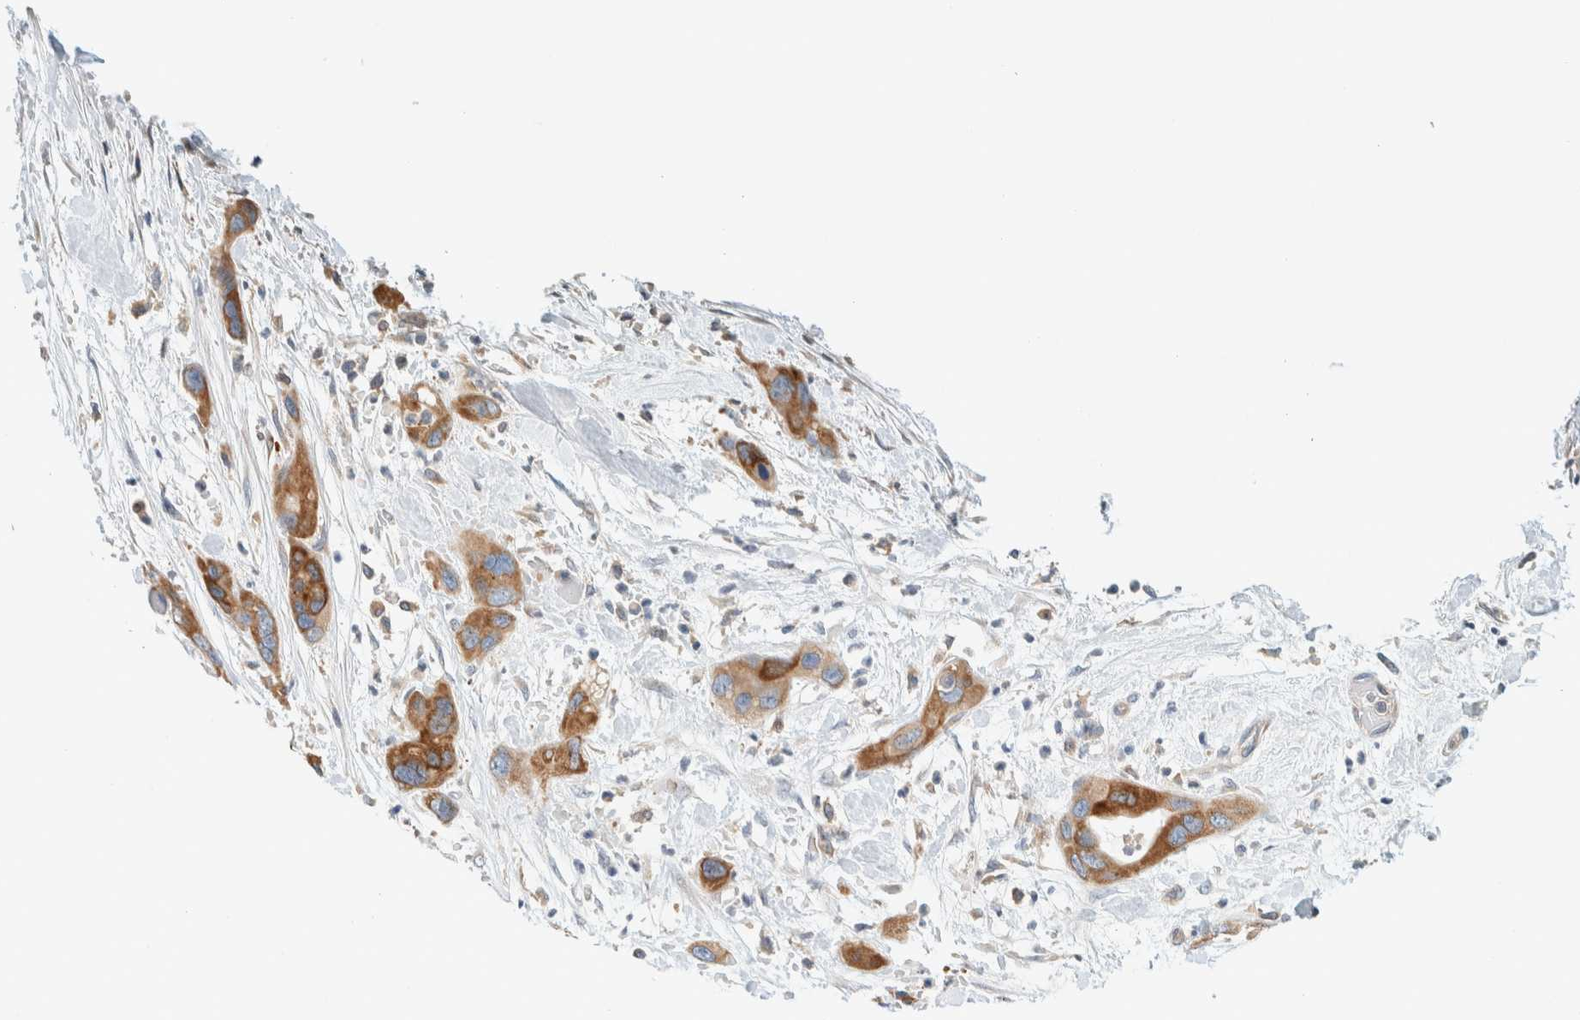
{"staining": {"intensity": "strong", "quantity": ">75%", "location": "cytoplasmic/membranous"}, "tissue": "pancreatic cancer", "cell_type": "Tumor cells", "image_type": "cancer", "snomed": [{"axis": "morphology", "description": "Adenocarcinoma, NOS"}, {"axis": "topography", "description": "Pancreas"}], "caption": "Immunohistochemistry (IHC) histopathology image of pancreatic adenocarcinoma stained for a protein (brown), which demonstrates high levels of strong cytoplasmic/membranous staining in about >75% of tumor cells.", "gene": "SUMF2", "patient": {"sex": "female", "age": 71}}